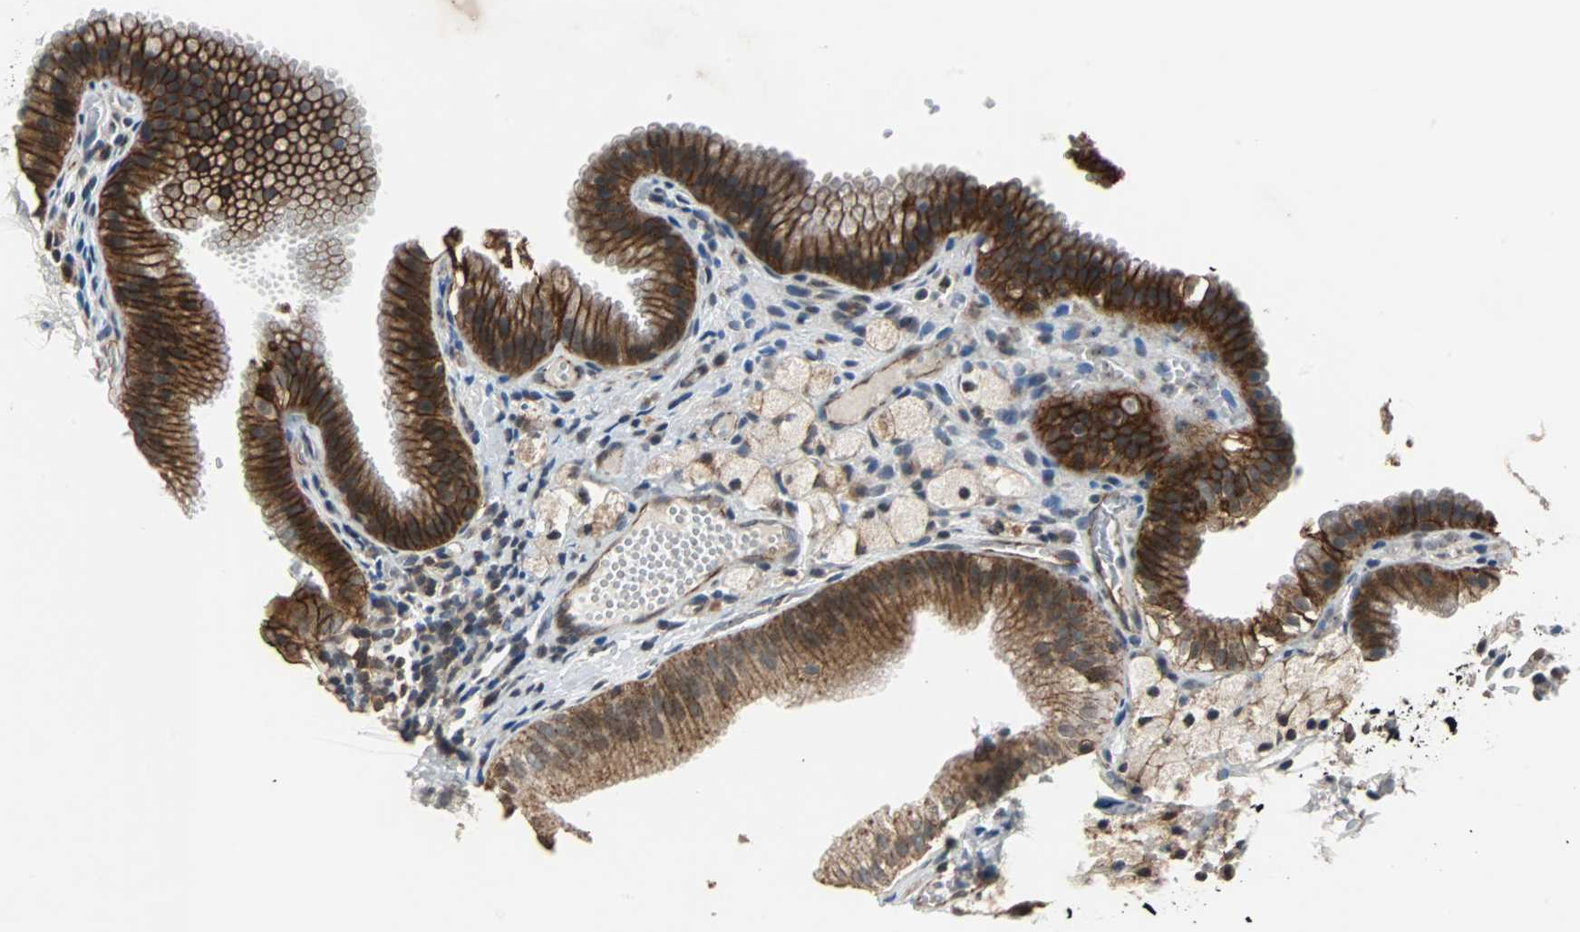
{"staining": {"intensity": "strong", "quantity": ">75%", "location": "cytoplasmic/membranous"}, "tissue": "gallbladder", "cell_type": "Glandular cells", "image_type": "normal", "snomed": [{"axis": "morphology", "description": "Normal tissue, NOS"}, {"axis": "topography", "description": "Gallbladder"}], "caption": "The immunohistochemical stain labels strong cytoplasmic/membranous expression in glandular cells of unremarkable gallbladder.", "gene": "LSR", "patient": {"sex": "female", "age": 24}}